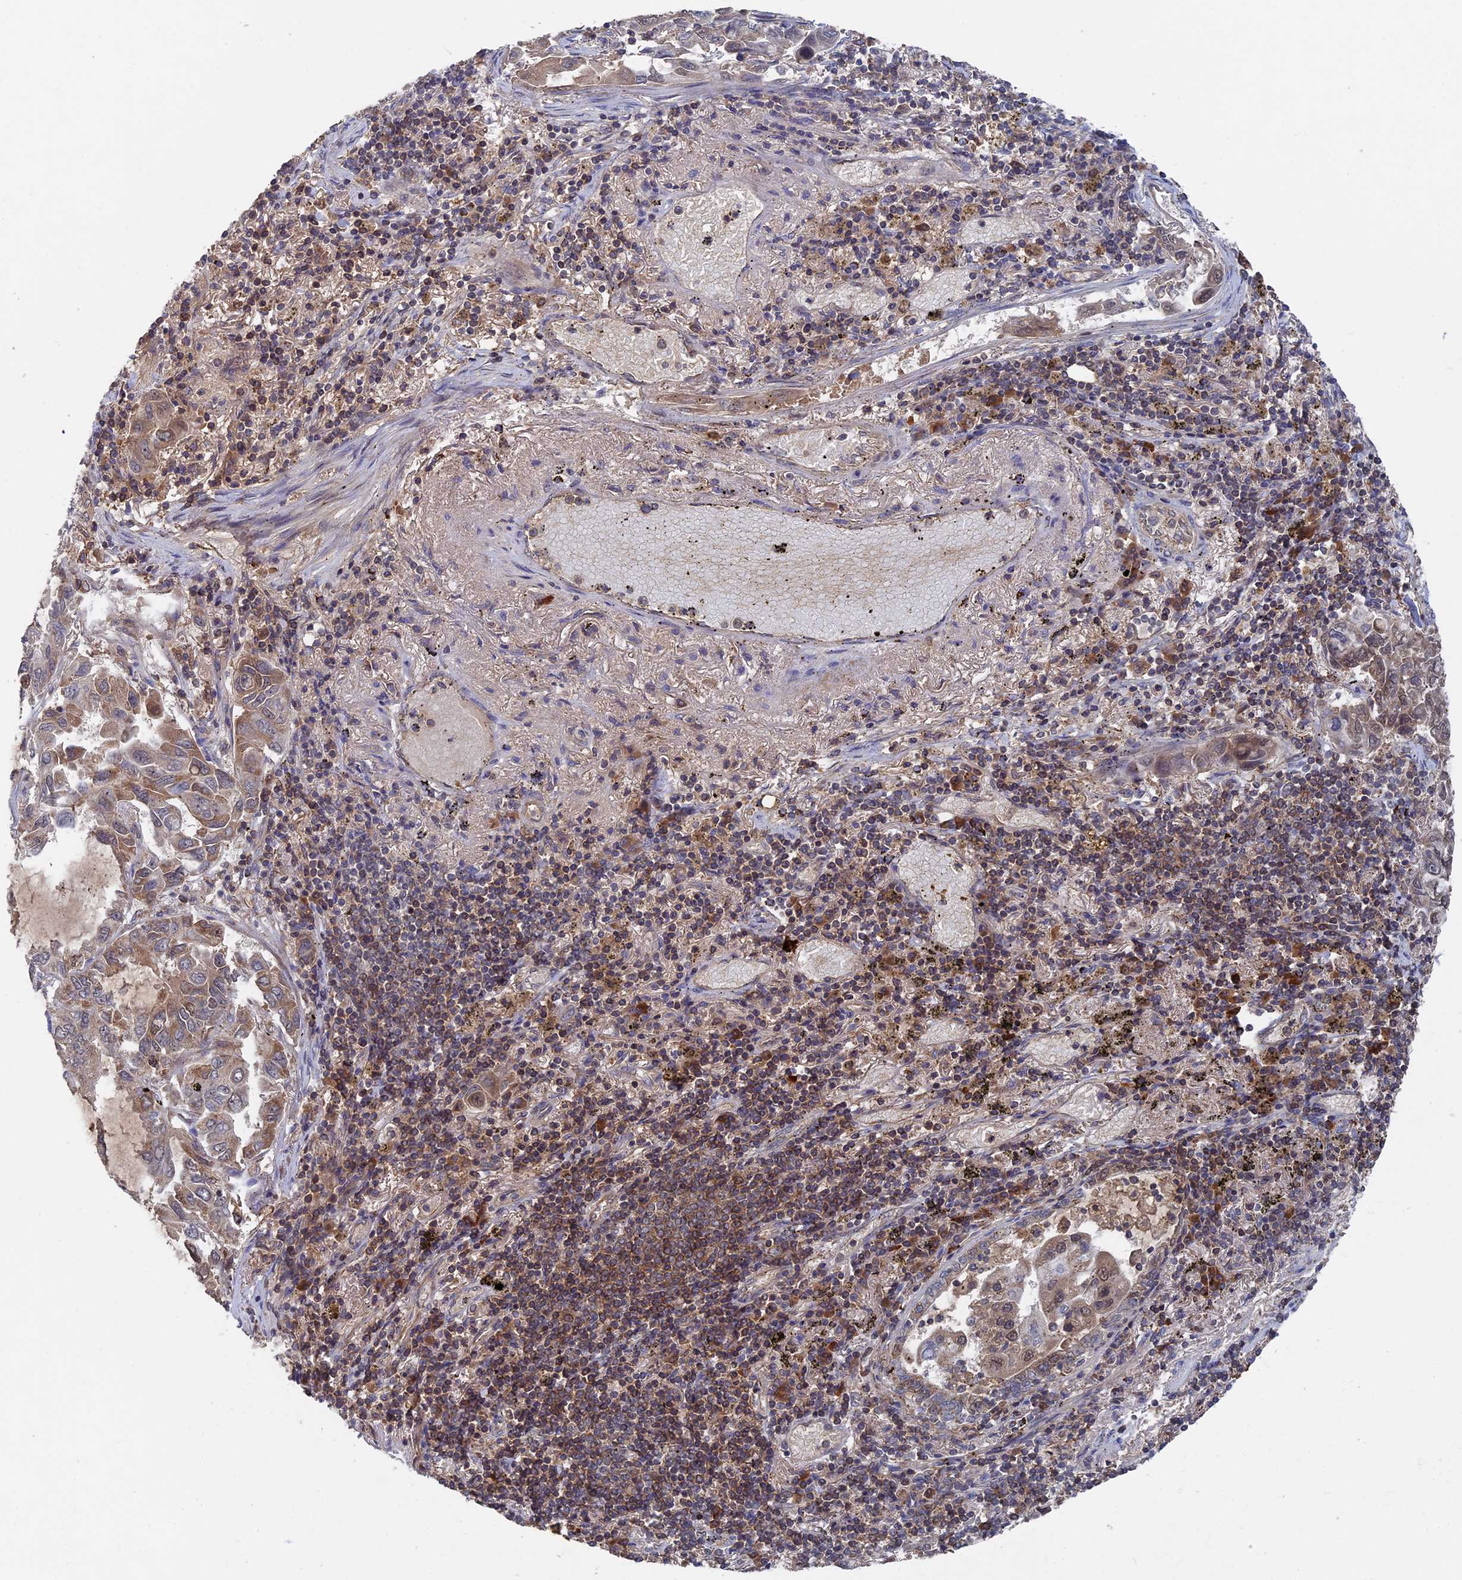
{"staining": {"intensity": "moderate", "quantity": "<25%", "location": "cytoplasmic/membranous"}, "tissue": "lung cancer", "cell_type": "Tumor cells", "image_type": "cancer", "snomed": [{"axis": "morphology", "description": "Adenocarcinoma, NOS"}, {"axis": "topography", "description": "Lung"}], "caption": "A brown stain shows moderate cytoplasmic/membranous positivity of a protein in lung cancer tumor cells. The staining was performed using DAB, with brown indicating positive protein expression. Nuclei are stained blue with hematoxylin.", "gene": "RAB15", "patient": {"sex": "male", "age": 64}}